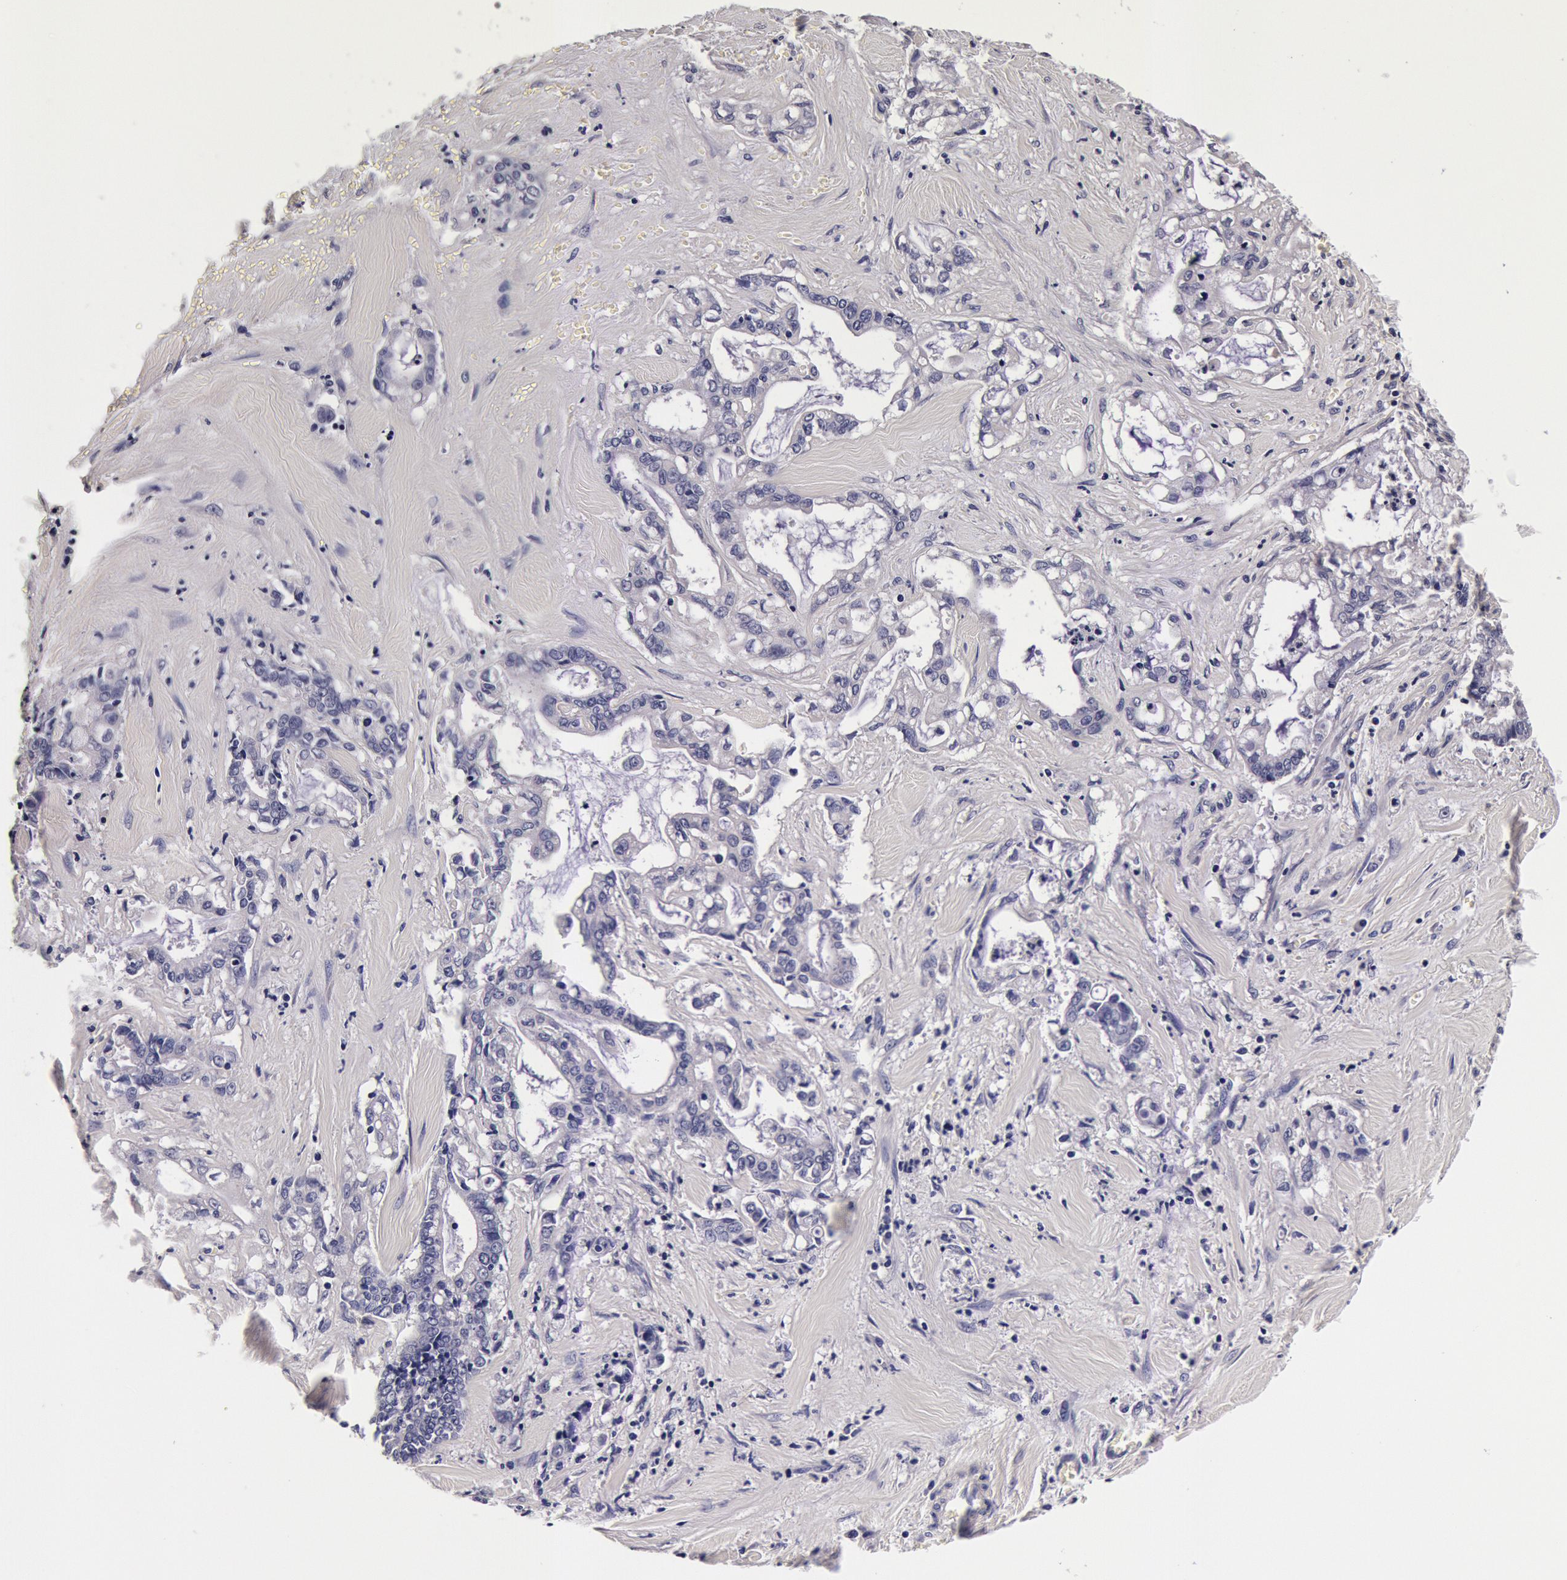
{"staining": {"intensity": "negative", "quantity": "none", "location": "none"}, "tissue": "liver cancer", "cell_type": "Tumor cells", "image_type": "cancer", "snomed": [{"axis": "morphology", "description": "Cholangiocarcinoma"}, {"axis": "topography", "description": "Liver"}], "caption": "Tumor cells show no significant protein staining in cholangiocarcinoma (liver).", "gene": "CCDC22", "patient": {"sex": "male", "age": 57}}